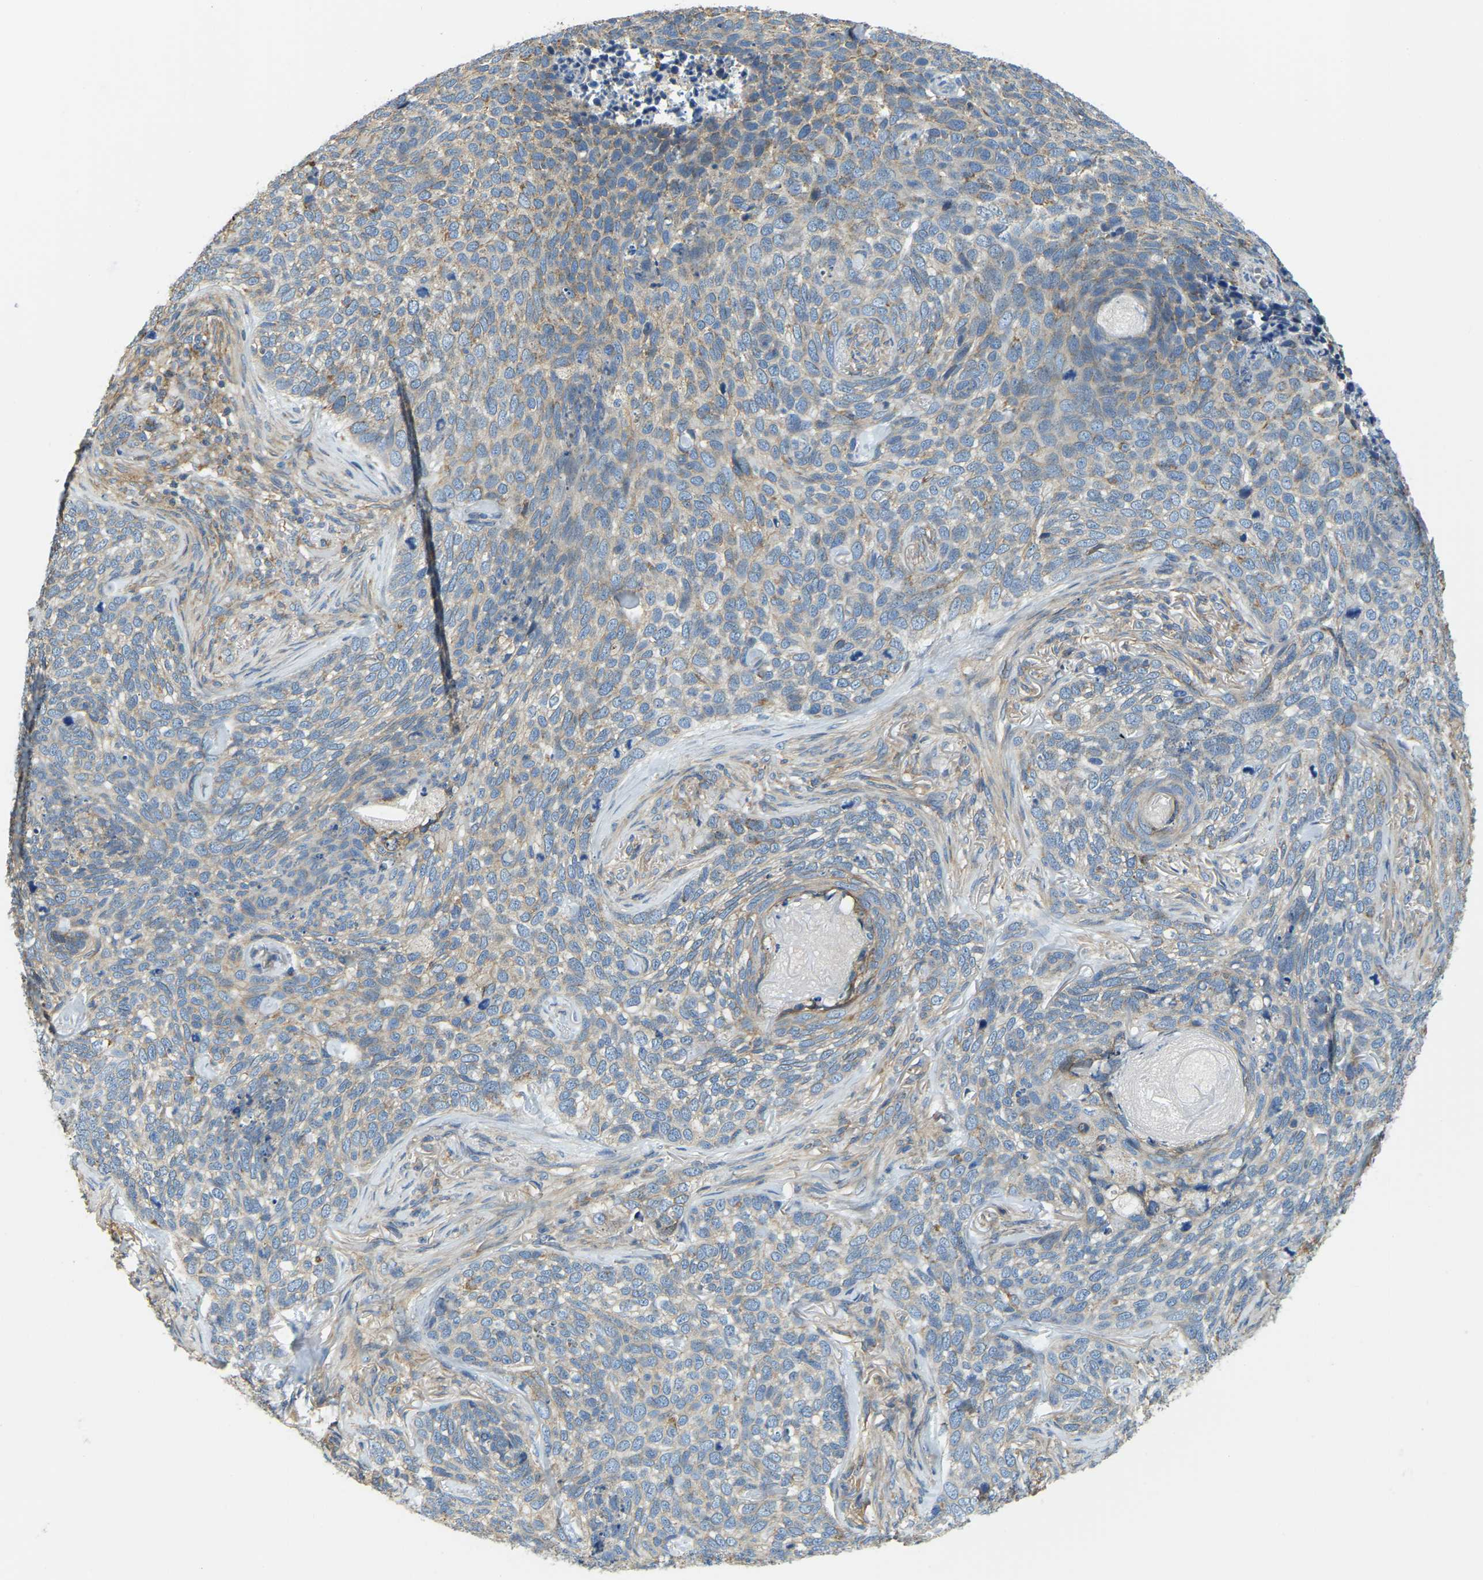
{"staining": {"intensity": "moderate", "quantity": "25%-75%", "location": "cytoplasmic/membranous"}, "tissue": "skin cancer", "cell_type": "Tumor cells", "image_type": "cancer", "snomed": [{"axis": "morphology", "description": "Basal cell carcinoma"}, {"axis": "topography", "description": "Skin"}], "caption": "IHC photomicrograph of skin cancer stained for a protein (brown), which displays medium levels of moderate cytoplasmic/membranous positivity in approximately 25%-75% of tumor cells.", "gene": "AHNAK", "patient": {"sex": "female", "age": 64}}